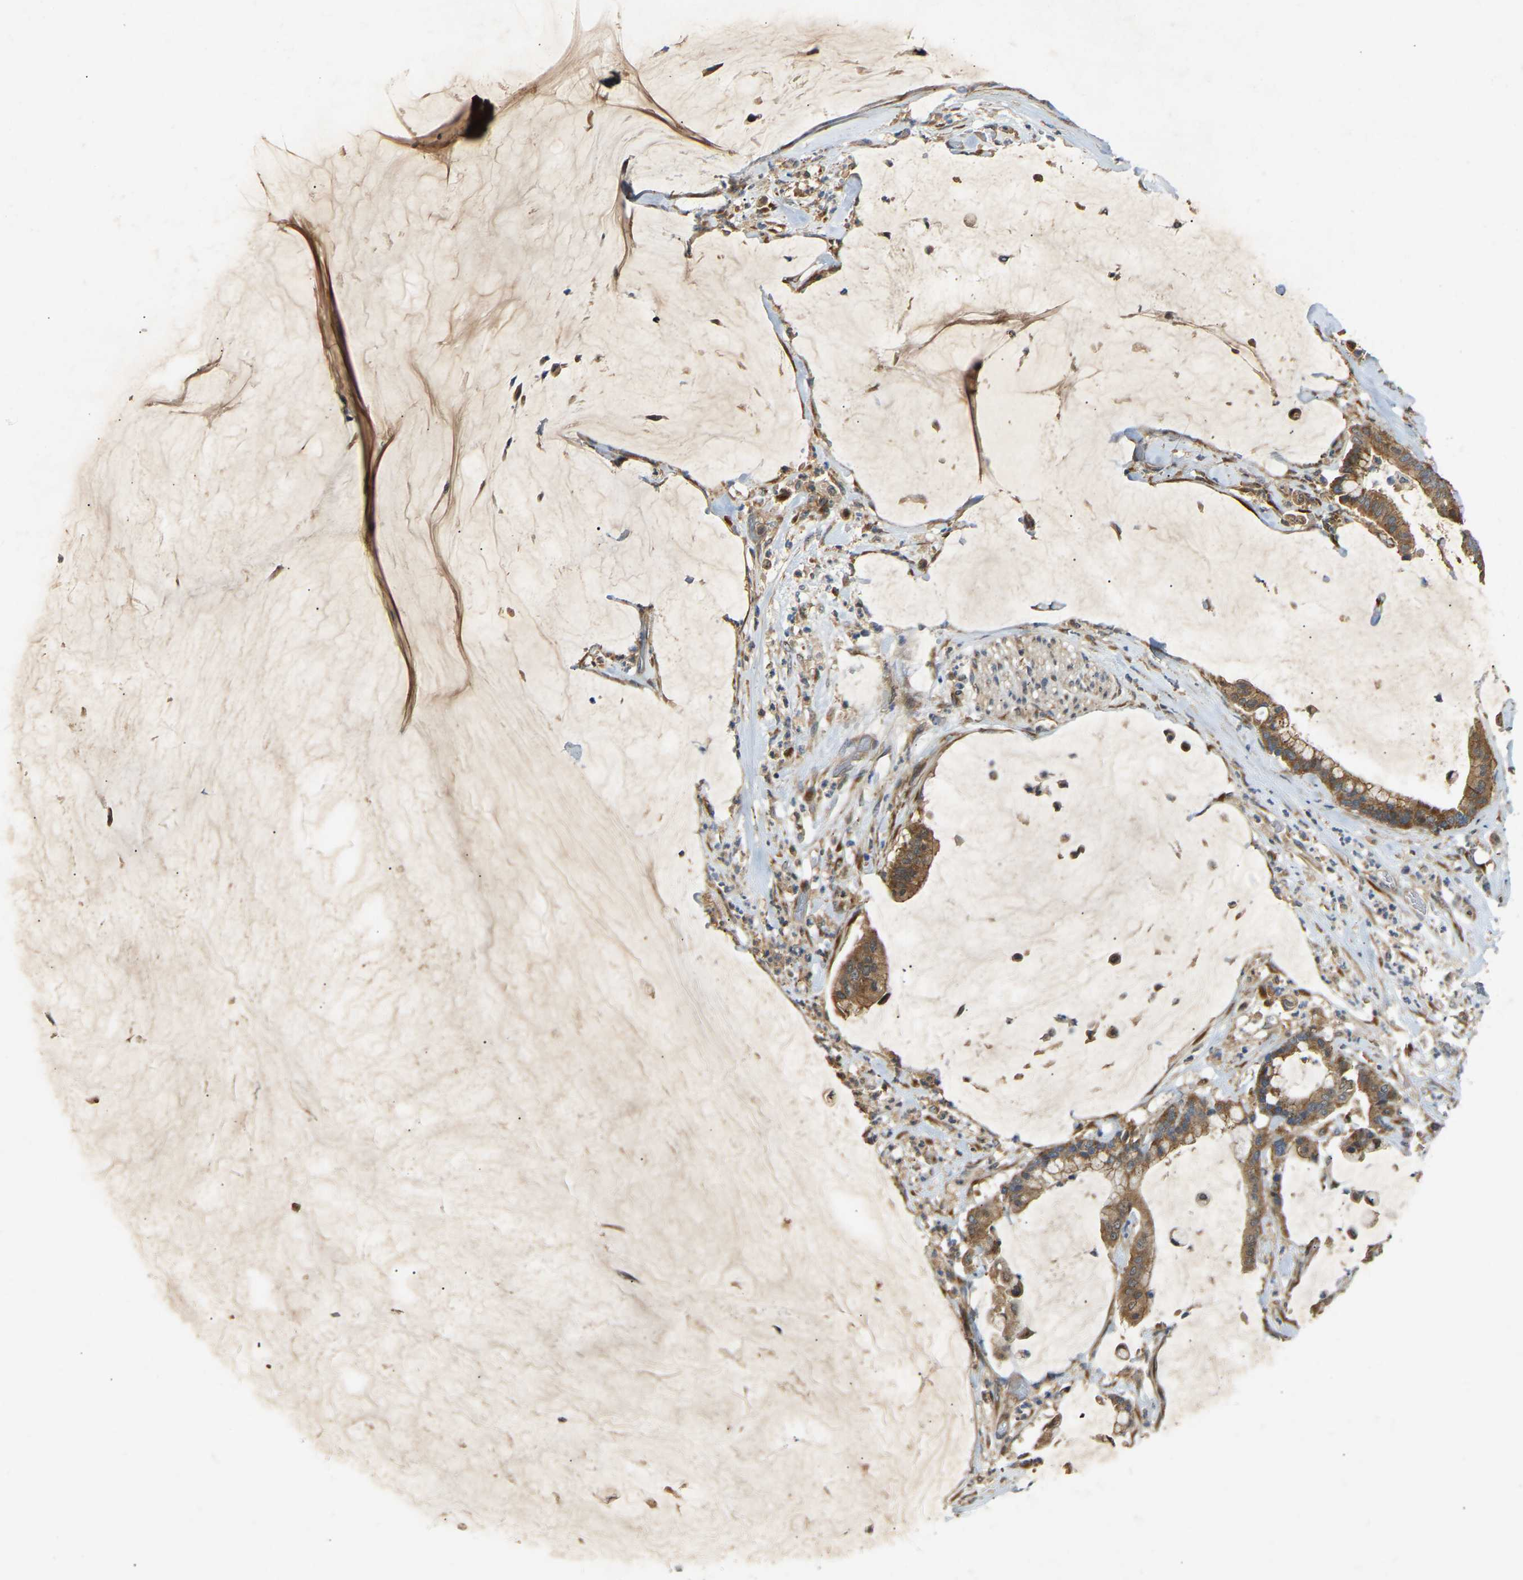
{"staining": {"intensity": "moderate", "quantity": ">75%", "location": "cytoplasmic/membranous"}, "tissue": "pancreatic cancer", "cell_type": "Tumor cells", "image_type": "cancer", "snomed": [{"axis": "morphology", "description": "Adenocarcinoma, NOS"}, {"axis": "topography", "description": "Pancreas"}], "caption": "Immunohistochemistry image of human pancreatic adenocarcinoma stained for a protein (brown), which exhibits medium levels of moderate cytoplasmic/membranous expression in about >75% of tumor cells.", "gene": "PTCD1", "patient": {"sex": "male", "age": 41}}